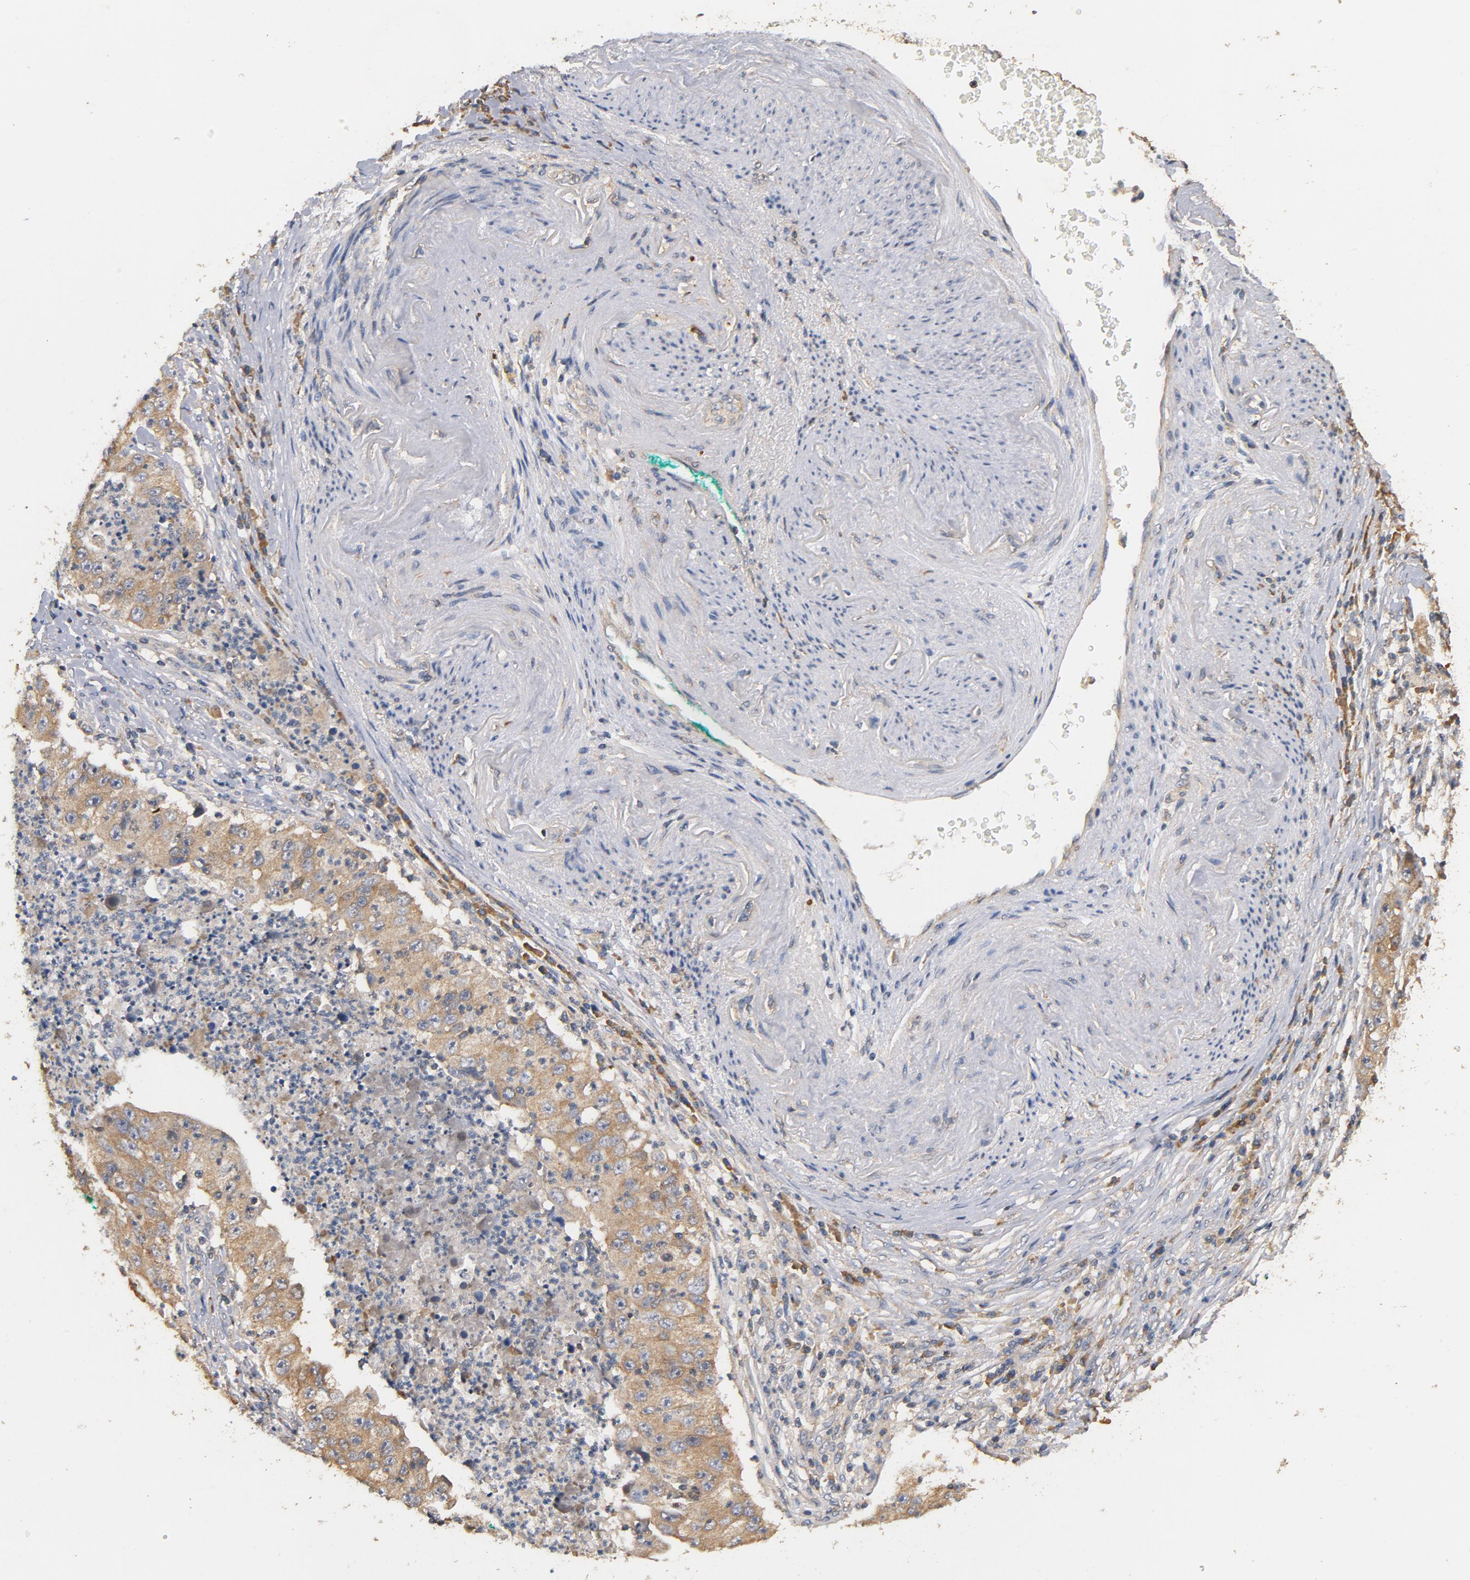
{"staining": {"intensity": "moderate", "quantity": ">75%", "location": "cytoplasmic/membranous"}, "tissue": "lung cancer", "cell_type": "Tumor cells", "image_type": "cancer", "snomed": [{"axis": "morphology", "description": "Squamous cell carcinoma, NOS"}, {"axis": "topography", "description": "Lung"}], "caption": "The histopathology image demonstrates staining of lung cancer (squamous cell carcinoma), revealing moderate cytoplasmic/membranous protein staining (brown color) within tumor cells. Ihc stains the protein in brown and the nuclei are stained blue.", "gene": "DDX6", "patient": {"sex": "male", "age": 71}}